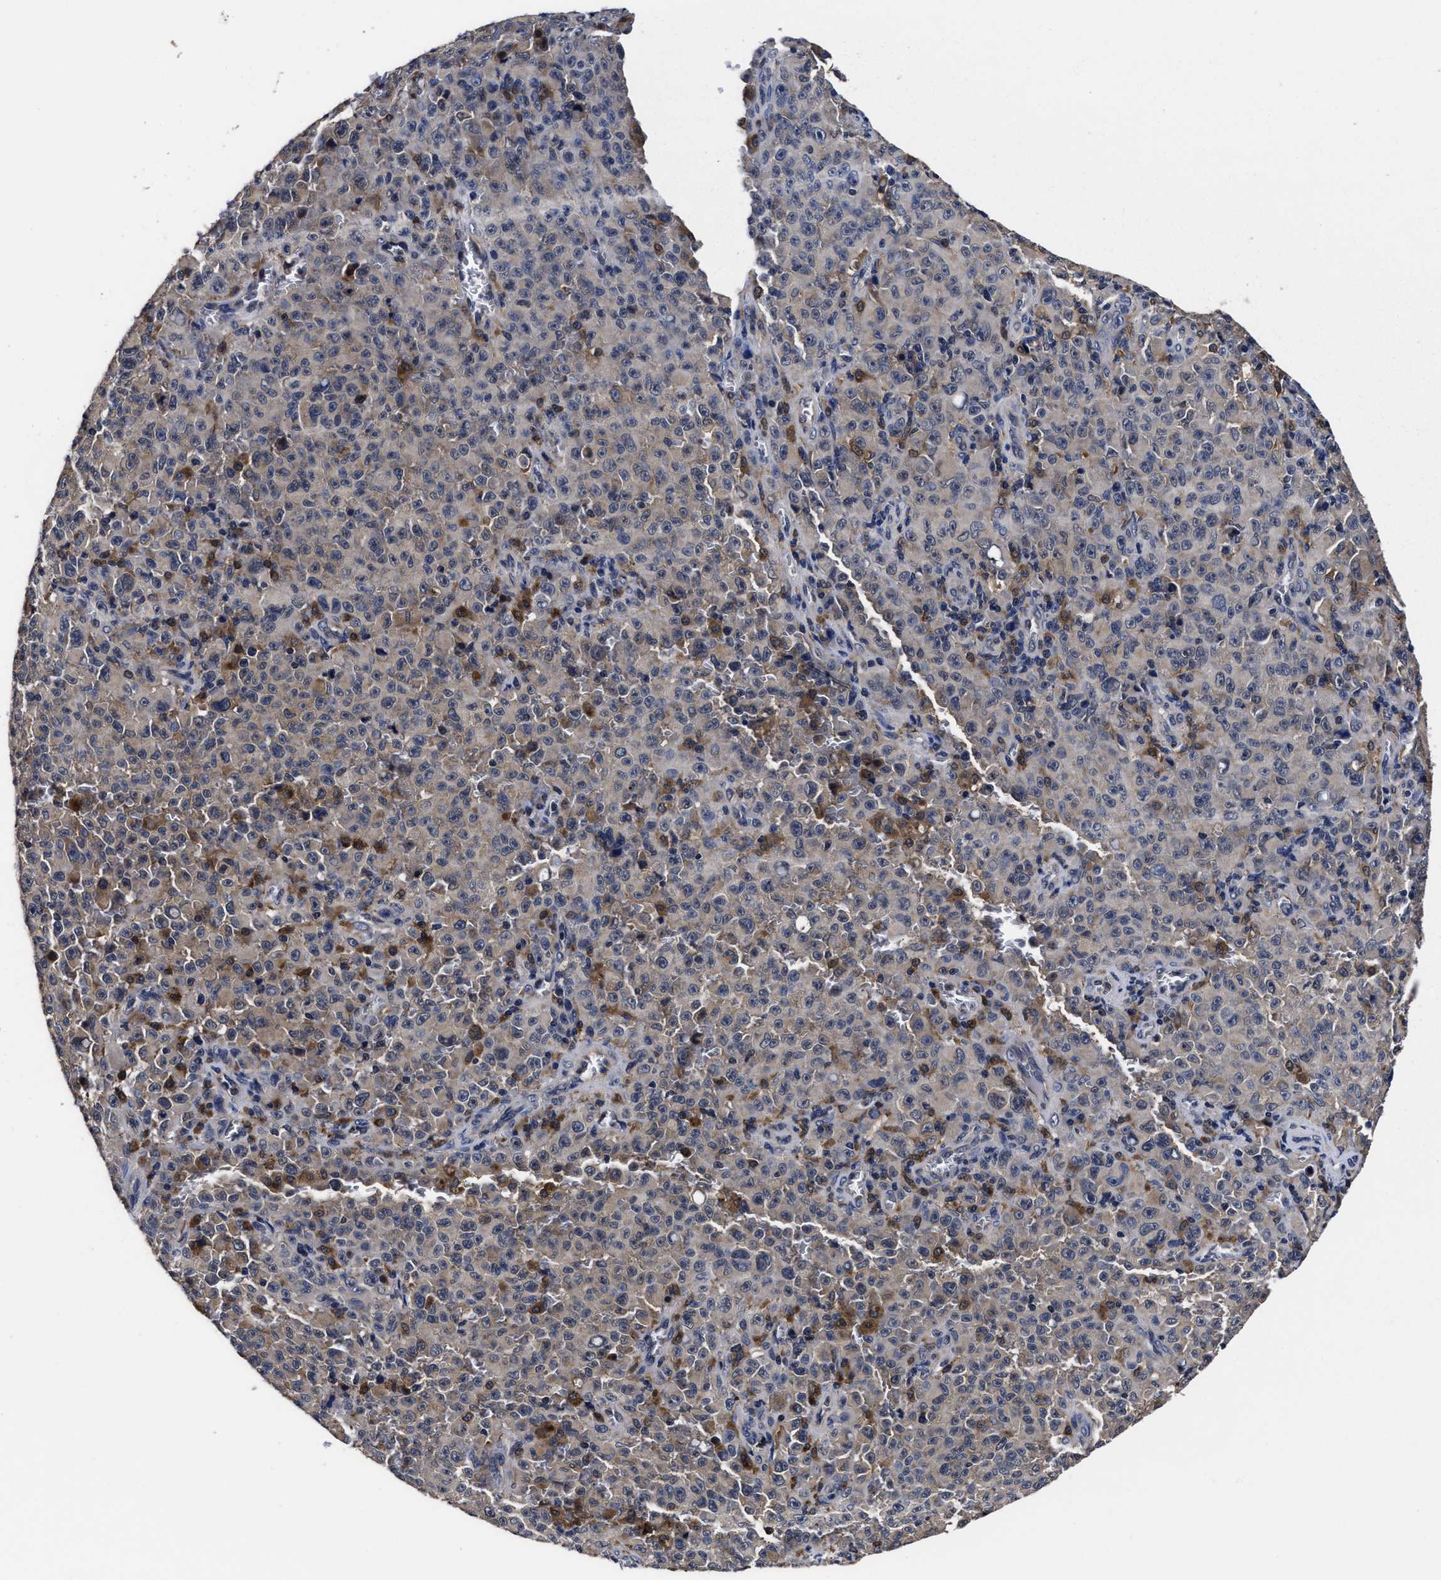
{"staining": {"intensity": "weak", "quantity": "<25%", "location": "cytoplasmic/membranous"}, "tissue": "melanoma", "cell_type": "Tumor cells", "image_type": "cancer", "snomed": [{"axis": "morphology", "description": "Malignant melanoma, NOS"}, {"axis": "topography", "description": "Skin"}], "caption": "A high-resolution image shows IHC staining of malignant melanoma, which reveals no significant staining in tumor cells.", "gene": "SOCS5", "patient": {"sex": "female", "age": 82}}